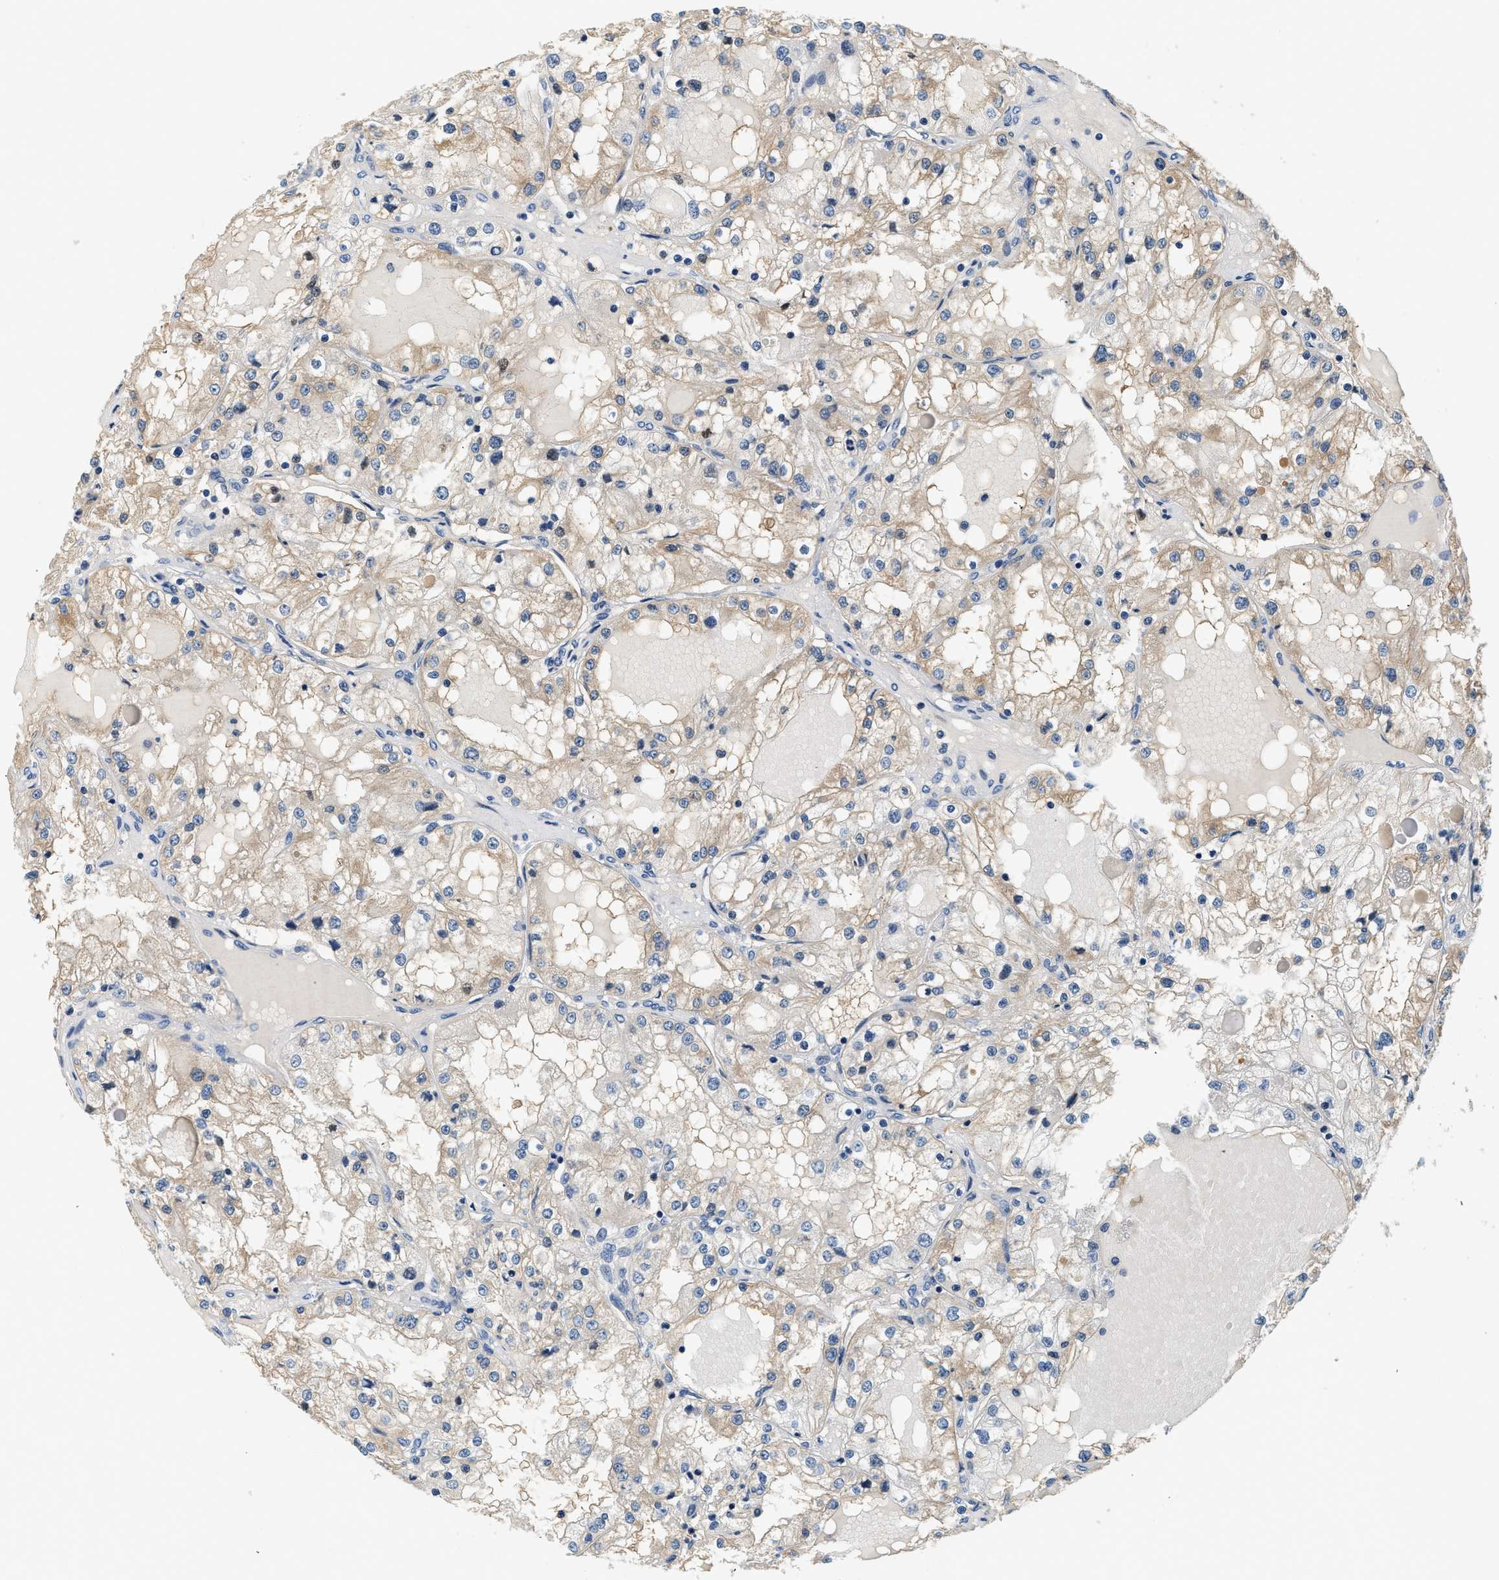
{"staining": {"intensity": "weak", "quantity": ">75%", "location": "cytoplasmic/membranous"}, "tissue": "renal cancer", "cell_type": "Tumor cells", "image_type": "cancer", "snomed": [{"axis": "morphology", "description": "Adenocarcinoma, NOS"}, {"axis": "topography", "description": "Kidney"}], "caption": "Human renal cancer (adenocarcinoma) stained for a protein (brown) exhibits weak cytoplasmic/membranous positive expression in approximately >75% of tumor cells.", "gene": "SLC35E1", "patient": {"sex": "male", "age": 68}}